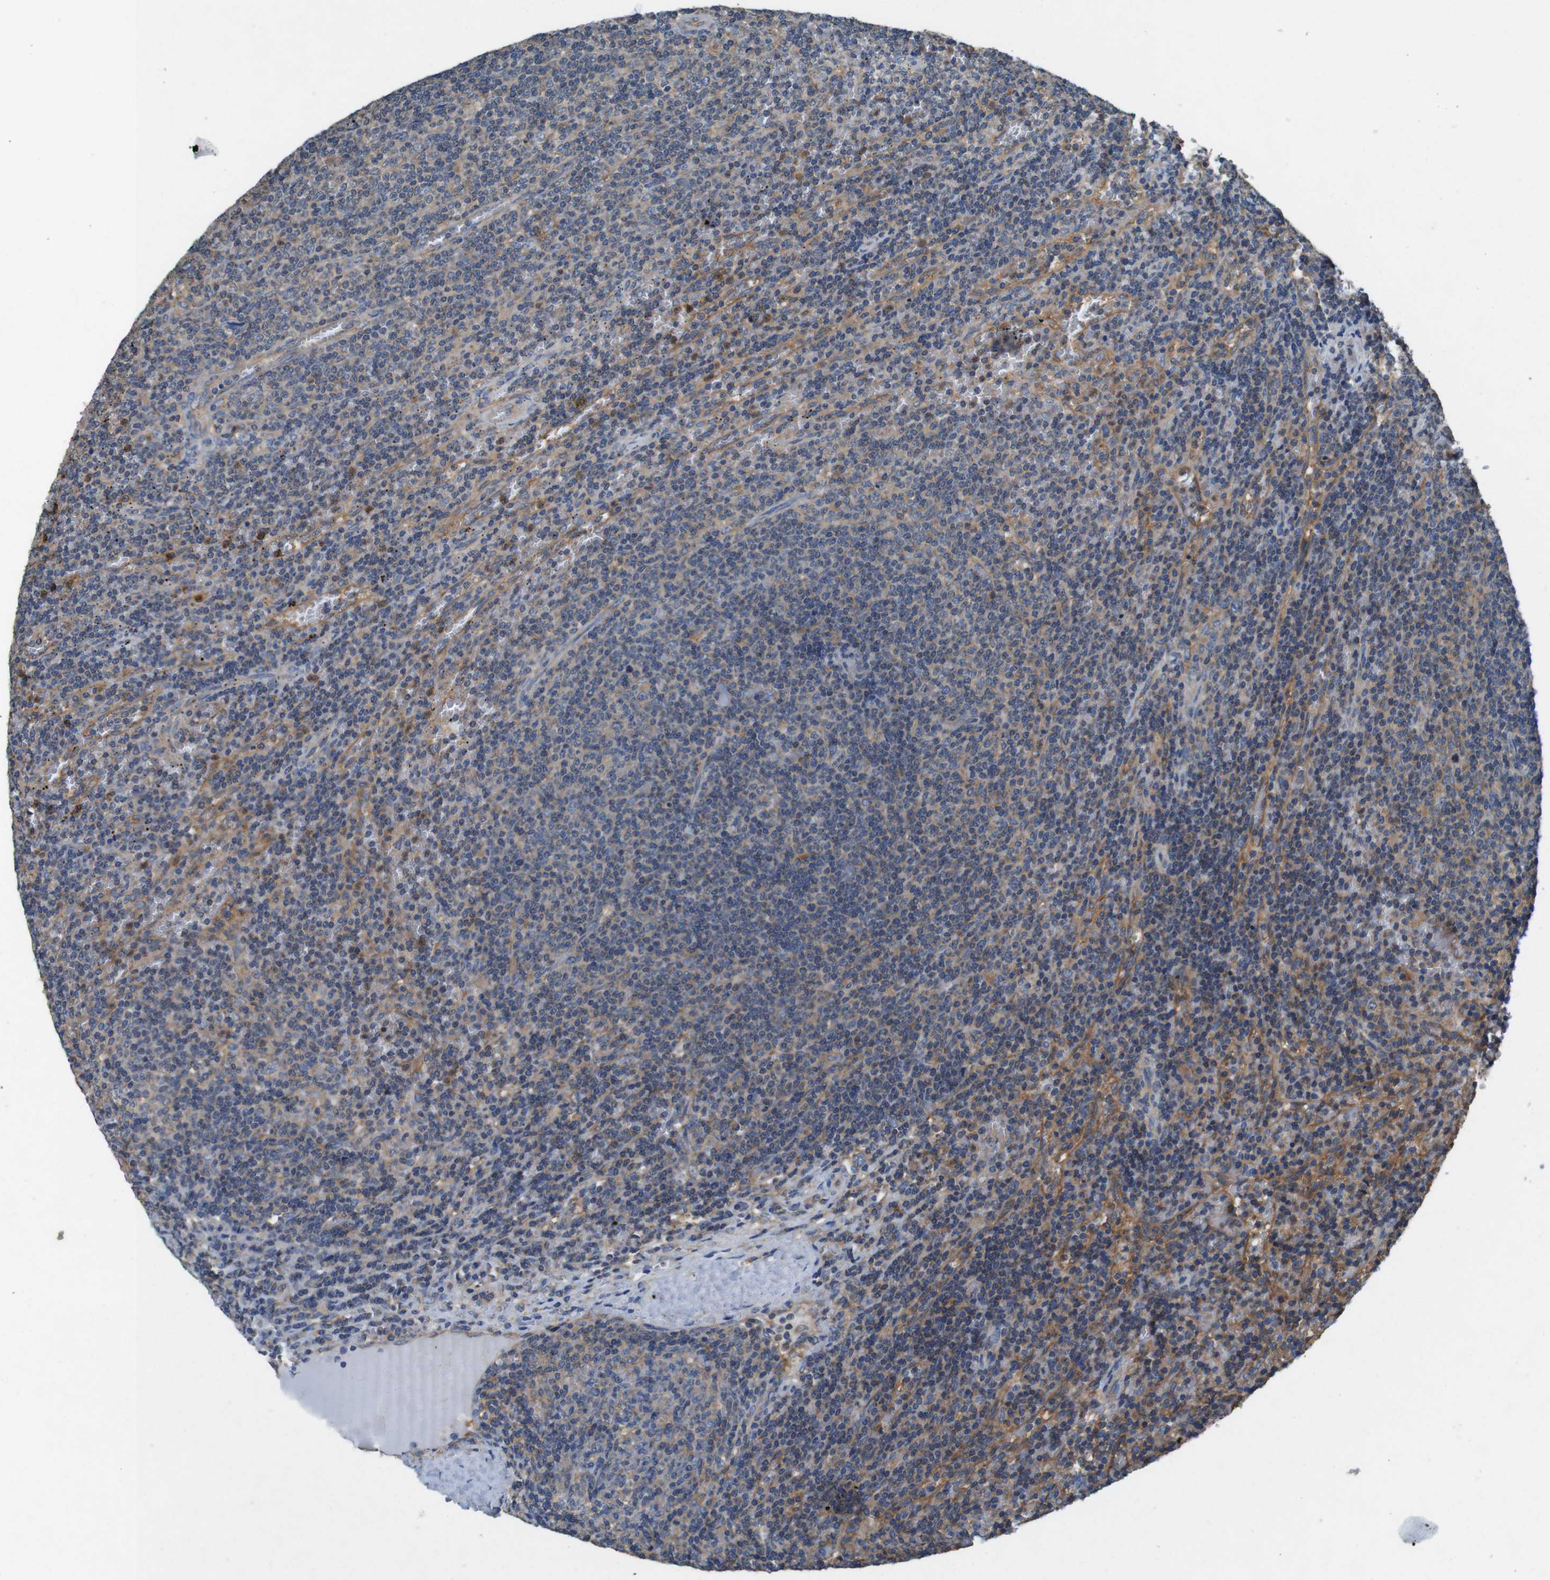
{"staining": {"intensity": "weak", "quantity": "25%-75%", "location": "cytoplasmic/membranous"}, "tissue": "lymphoma", "cell_type": "Tumor cells", "image_type": "cancer", "snomed": [{"axis": "morphology", "description": "Malignant lymphoma, non-Hodgkin's type, Low grade"}, {"axis": "topography", "description": "Spleen"}], "caption": "The histopathology image exhibits immunohistochemical staining of malignant lymphoma, non-Hodgkin's type (low-grade). There is weak cytoplasmic/membranous staining is seen in approximately 25%-75% of tumor cells.", "gene": "DCTN1", "patient": {"sex": "female", "age": 50}}